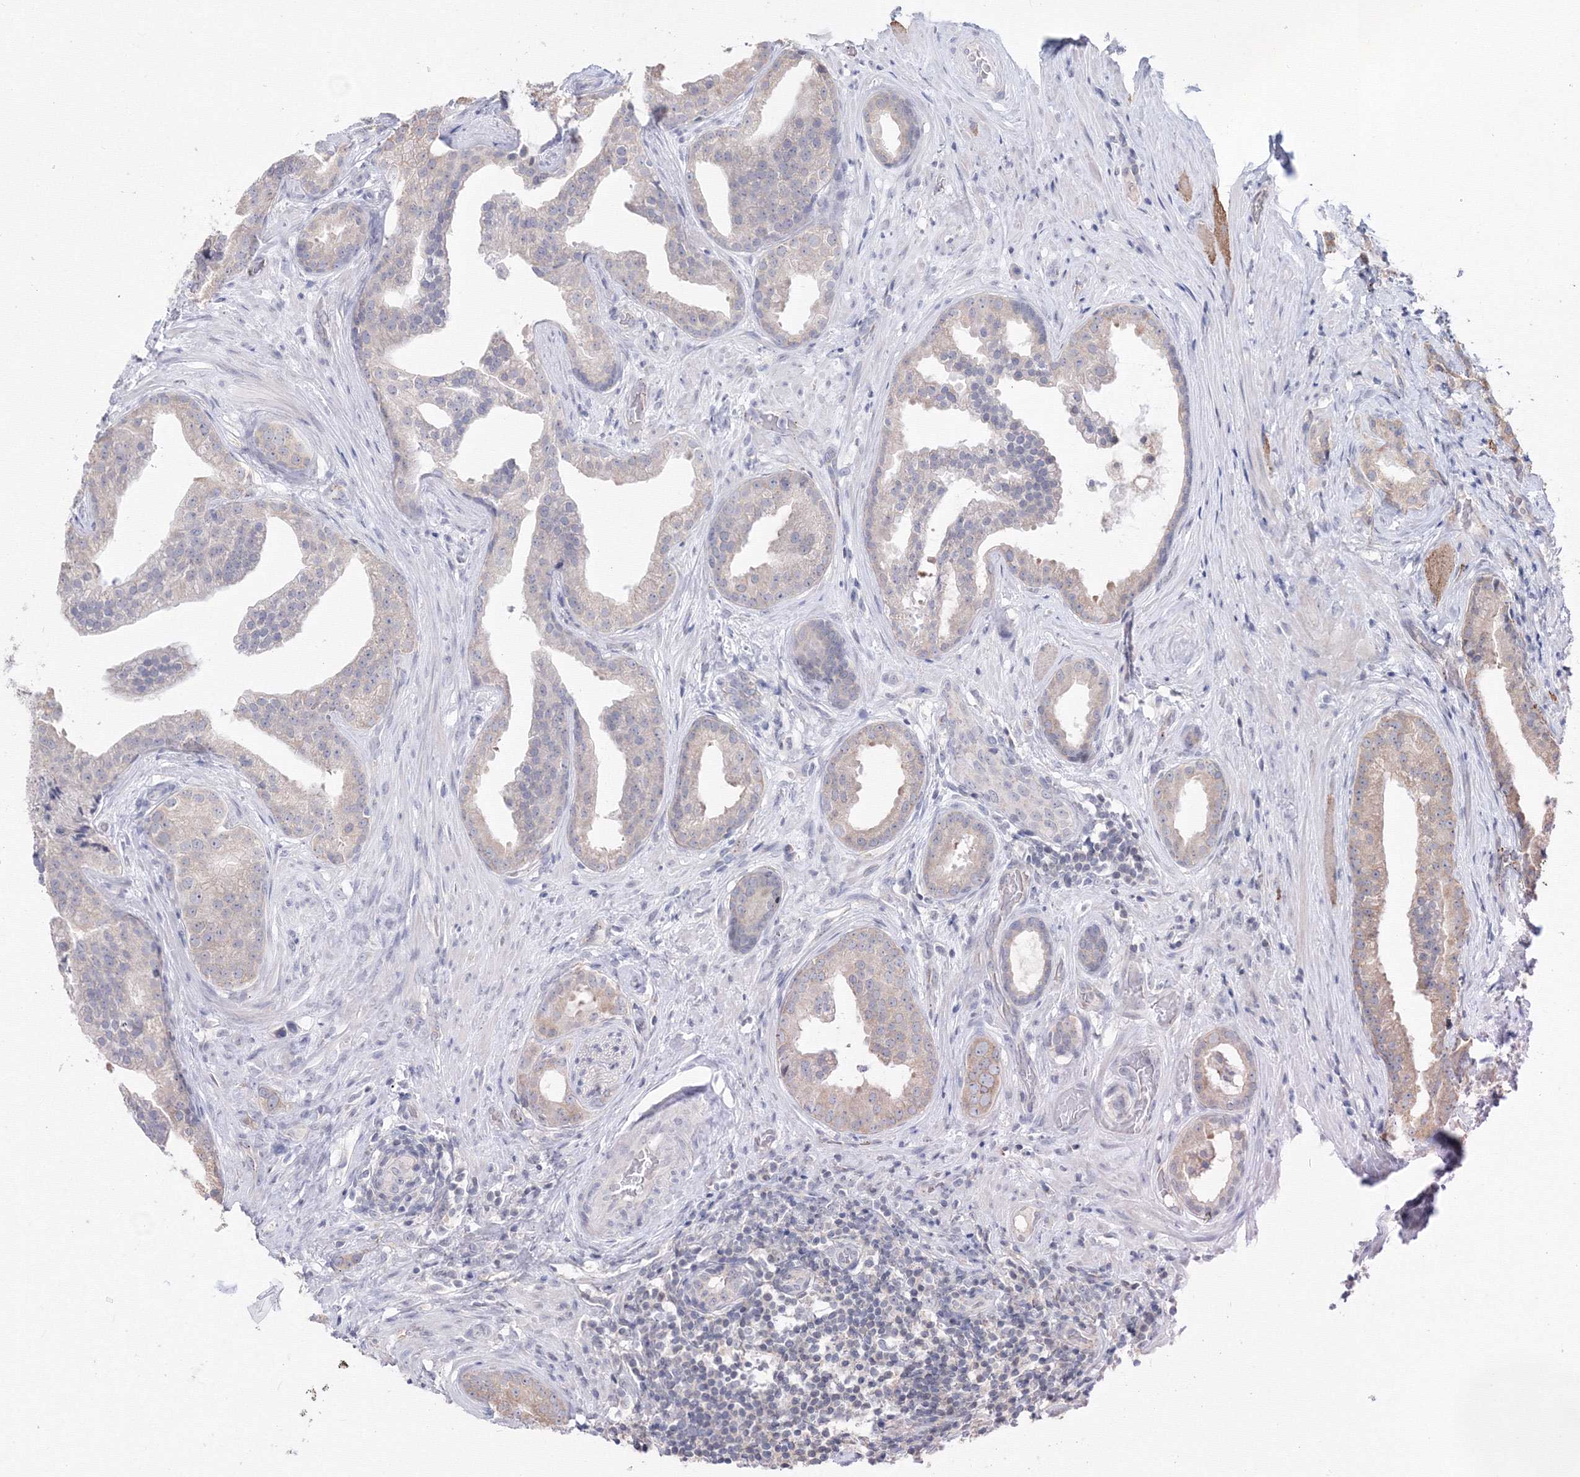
{"staining": {"intensity": "weak", "quantity": "<25%", "location": "cytoplasmic/membranous"}, "tissue": "prostate cancer", "cell_type": "Tumor cells", "image_type": "cancer", "snomed": [{"axis": "morphology", "description": "Adenocarcinoma, Low grade"}, {"axis": "topography", "description": "Prostate"}], "caption": "An immunohistochemistry image of low-grade adenocarcinoma (prostate) is shown. There is no staining in tumor cells of low-grade adenocarcinoma (prostate).", "gene": "SLC7A7", "patient": {"sex": "male", "age": 71}}